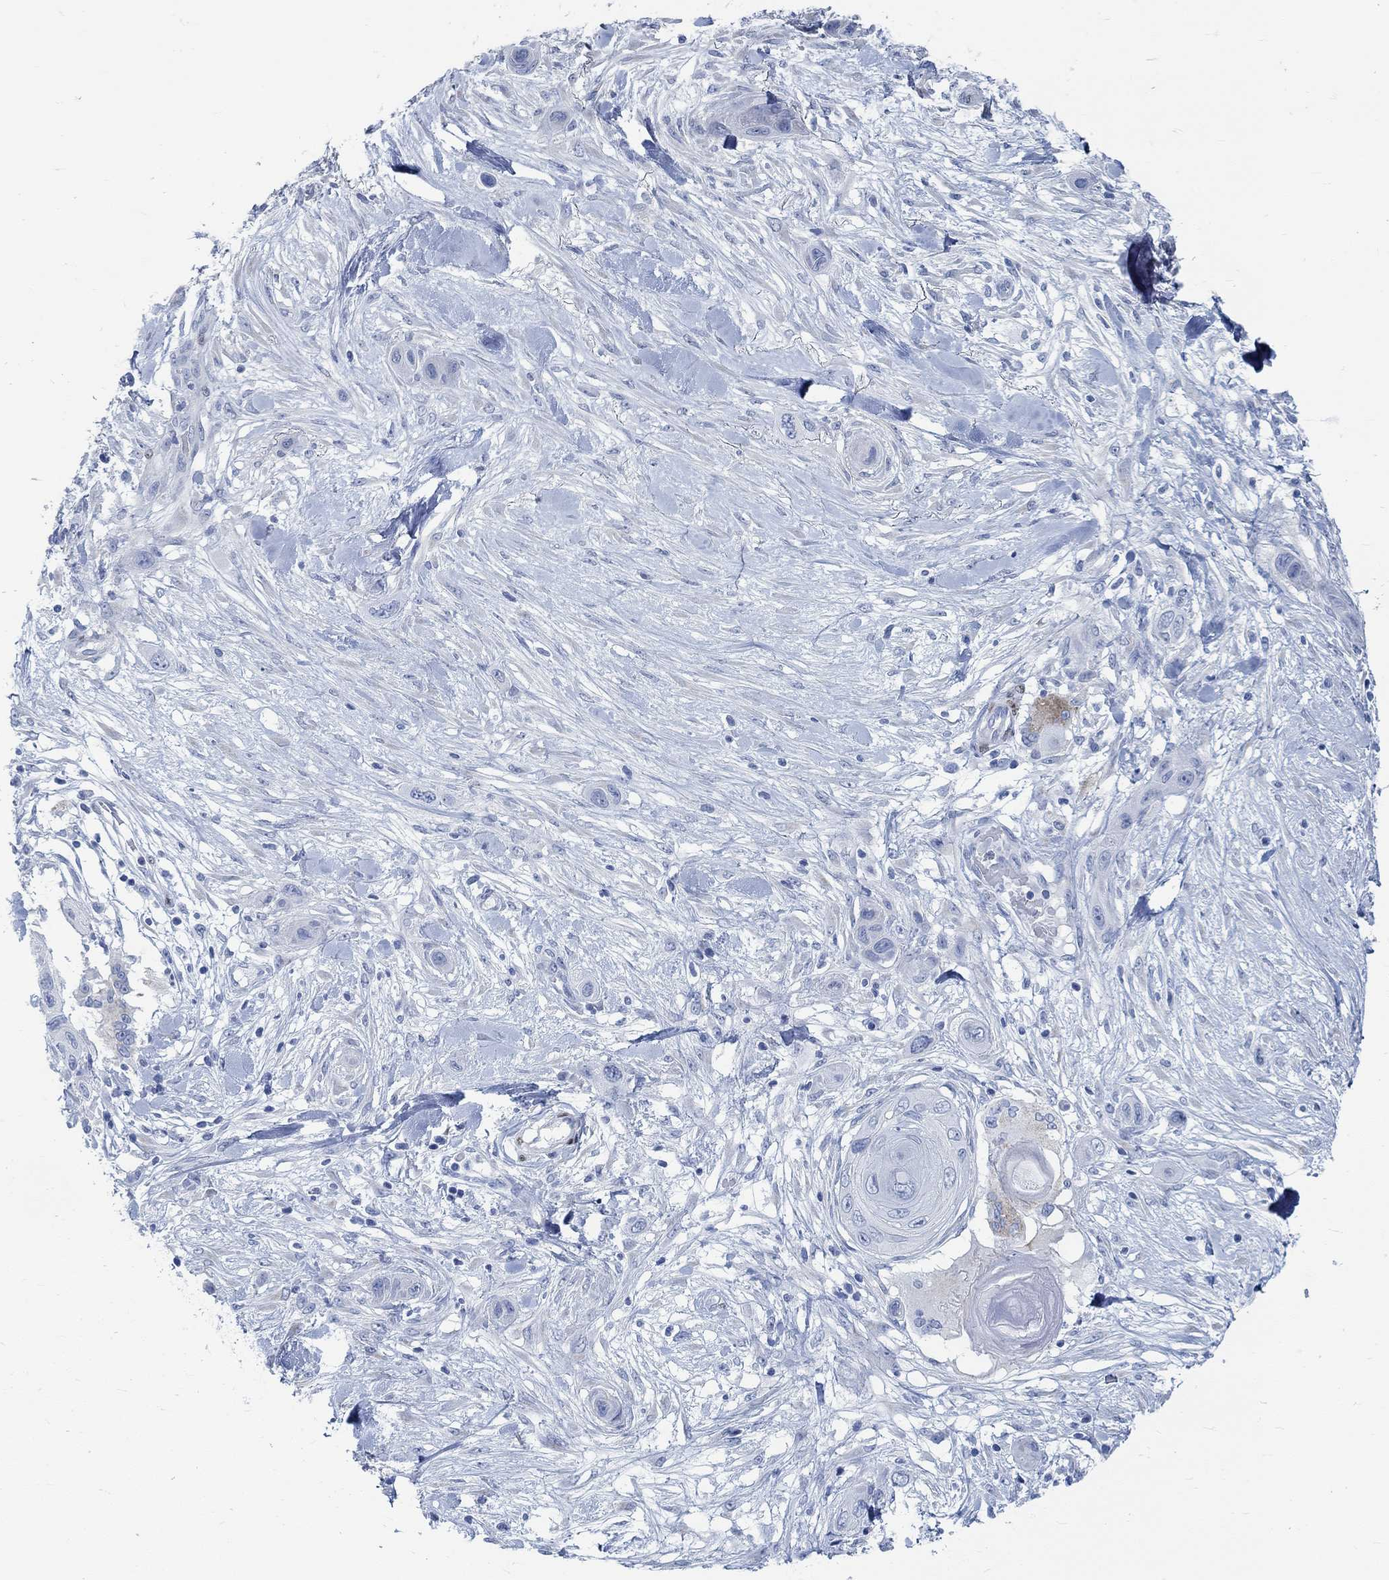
{"staining": {"intensity": "negative", "quantity": "none", "location": "none"}, "tissue": "skin cancer", "cell_type": "Tumor cells", "image_type": "cancer", "snomed": [{"axis": "morphology", "description": "Squamous cell carcinoma, NOS"}, {"axis": "topography", "description": "Skin"}], "caption": "High magnification brightfield microscopy of skin cancer (squamous cell carcinoma) stained with DAB (brown) and counterstained with hematoxylin (blue): tumor cells show no significant positivity.", "gene": "RBM20", "patient": {"sex": "male", "age": 79}}